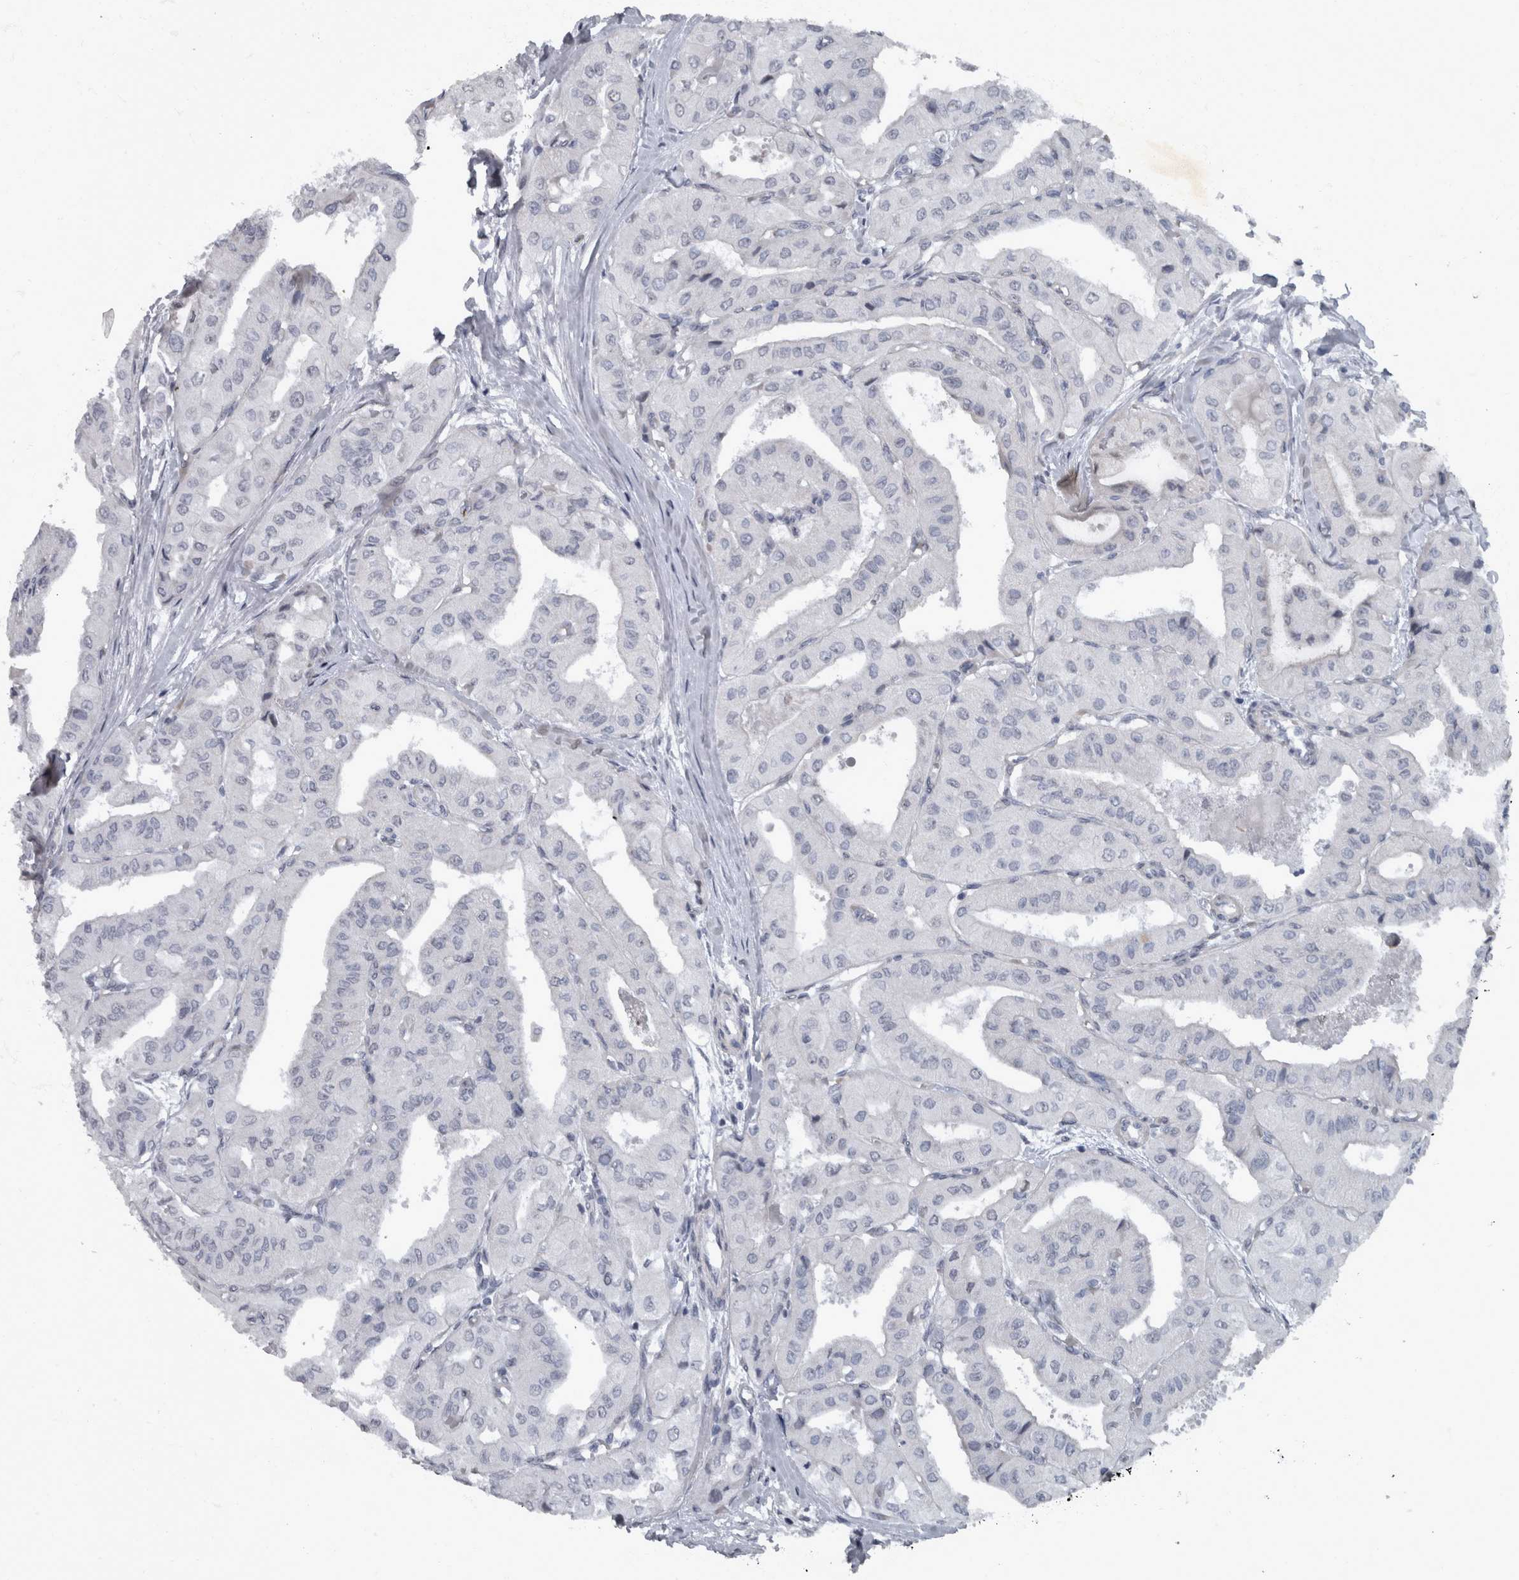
{"staining": {"intensity": "weak", "quantity": "25%-75%", "location": "nuclear"}, "tissue": "thyroid cancer", "cell_type": "Tumor cells", "image_type": "cancer", "snomed": [{"axis": "morphology", "description": "Papillary adenocarcinoma, NOS"}, {"axis": "topography", "description": "Thyroid gland"}], "caption": "A high-resolution image shows IHC staining of thyroid papillary adenocarcinoma, which shows weak nuclear positivity in about 25%-75% of tumor cells.", "gene": "WDR33", "patient": {"sex": "female", "age": 59}}